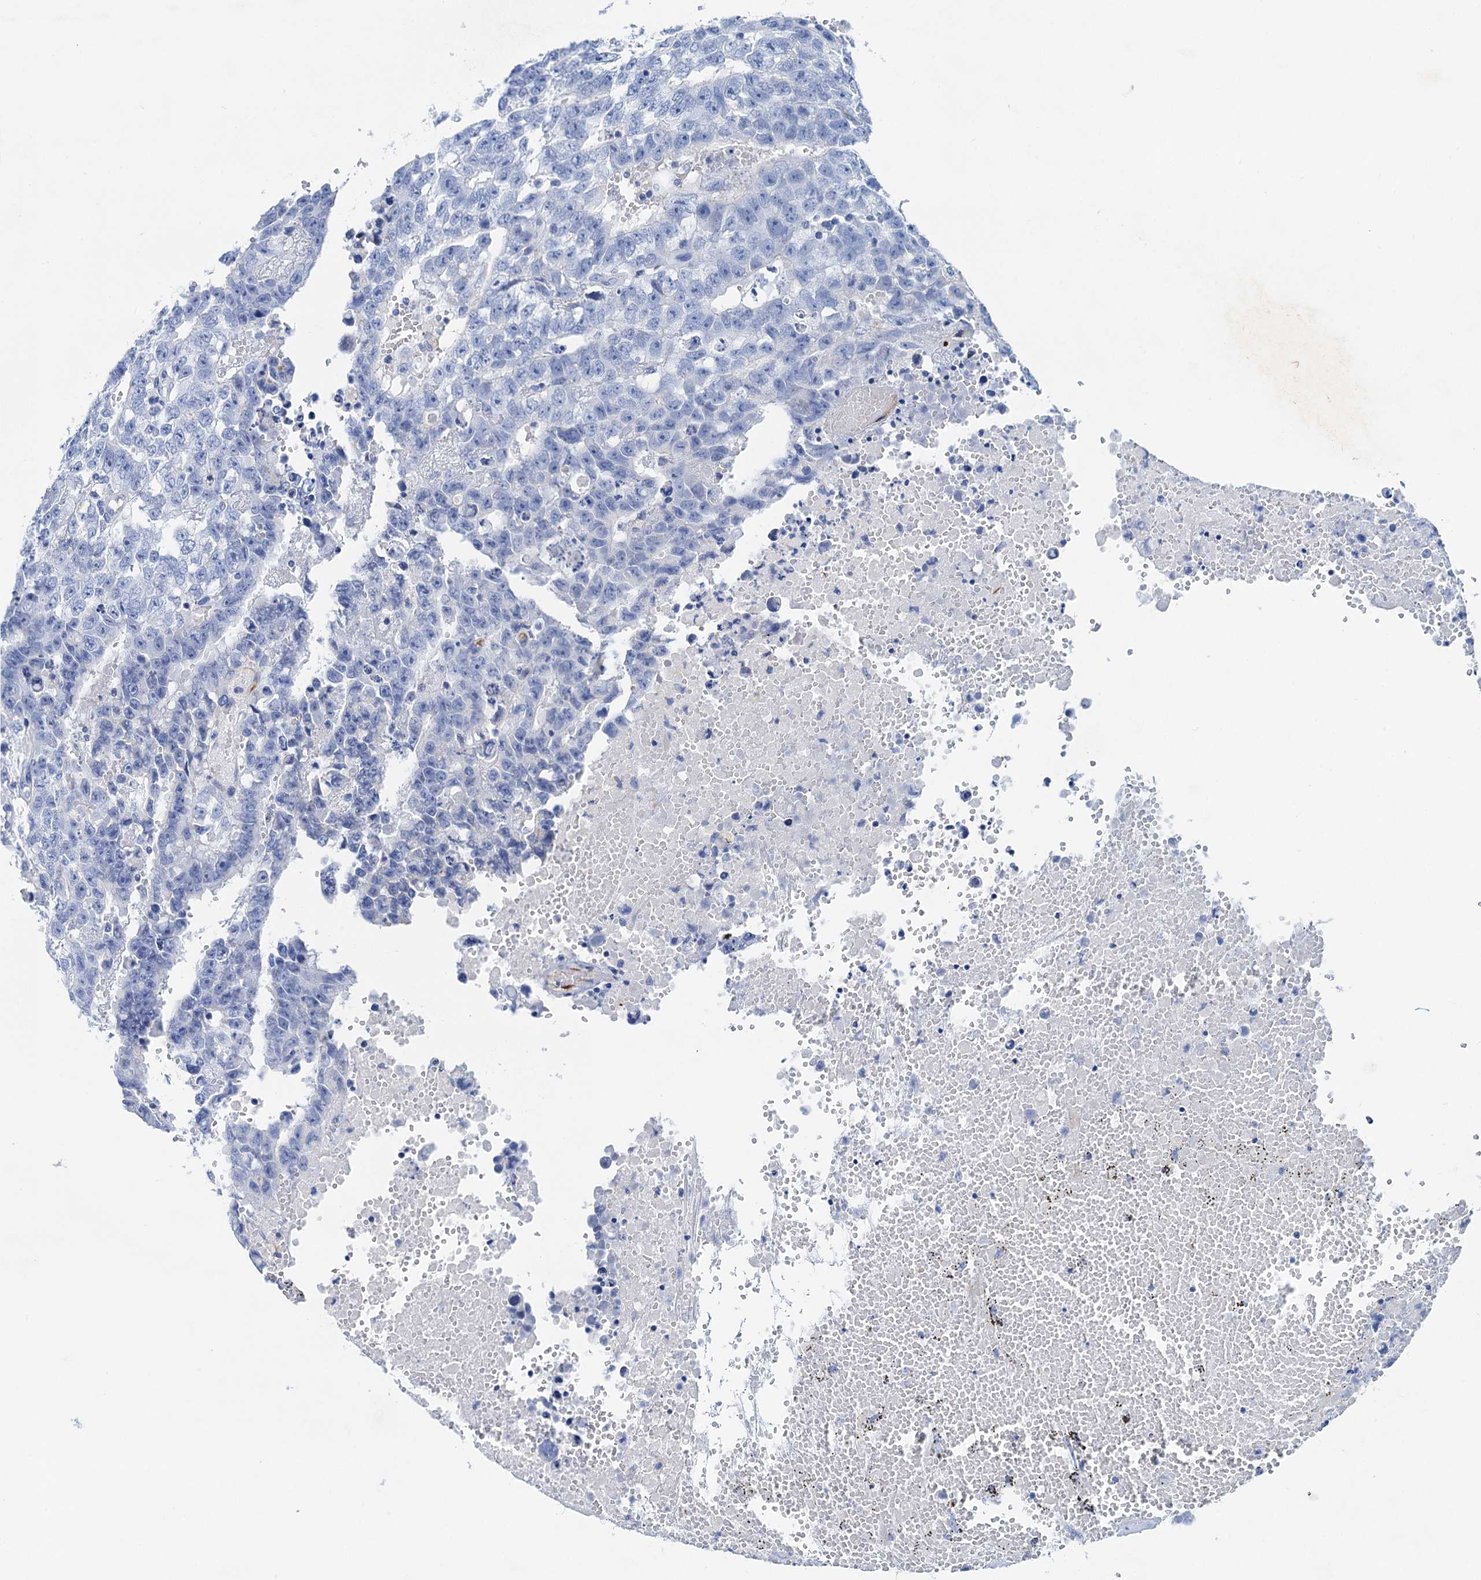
{"staining": {"intensity": "negative", "quantity": "none", "location": "none"}, "tissue": "testis cancer", "cell_type": "Tumor cells", "image_type": "cancer", "snomed": [{"axis": "morphology", "description": "Carcinoma, Embryonal, NOS"}, {"axis": "topography", "description": "Testis"}], "caption": "There is no significant expression in tumor cells of embryonal carcinoma (testis). Nuclei are stained in blue.", "gene": "NLRP10", "patient": {"sex": "male", "age": 25}}